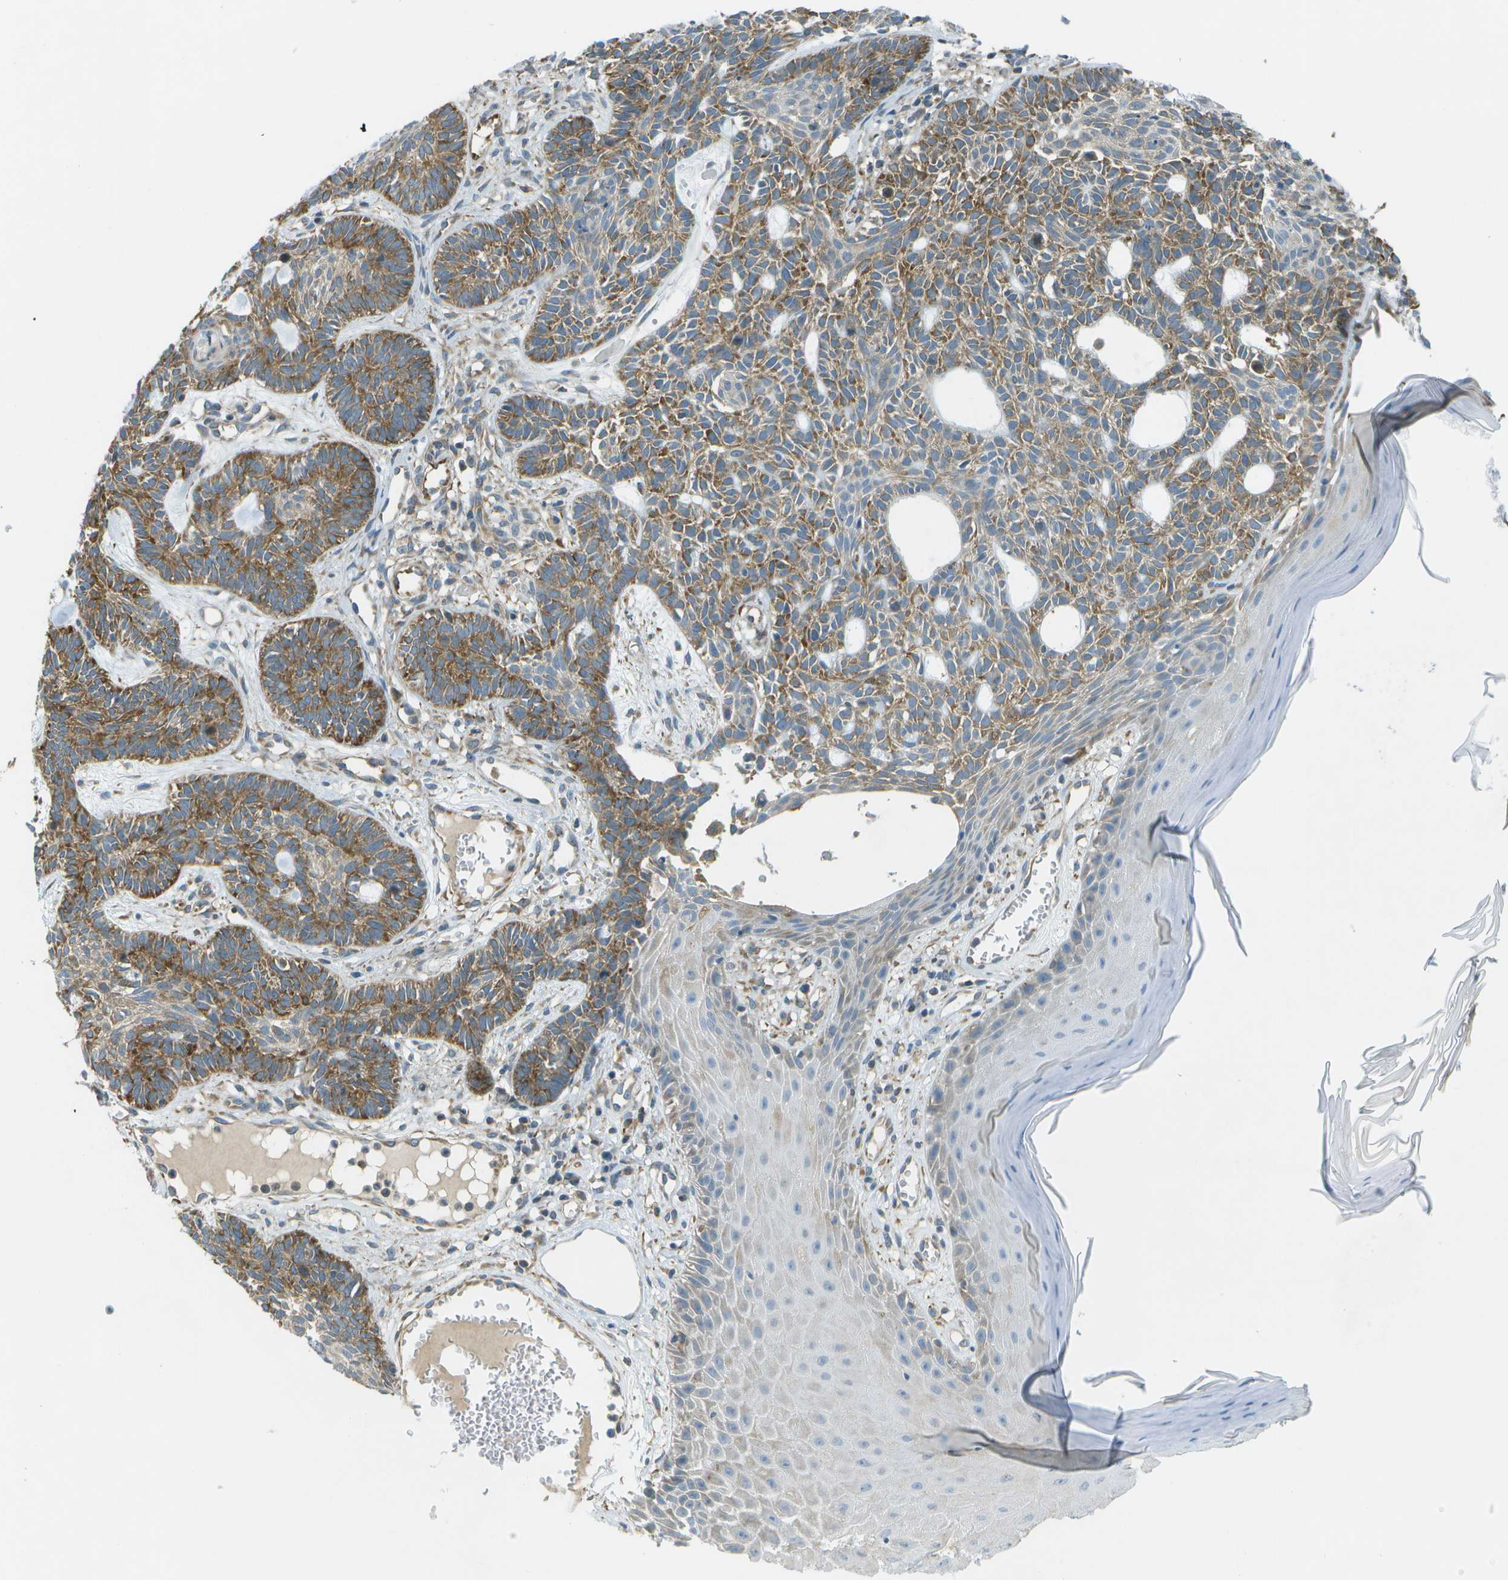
{"staining": {"intensity": "moderate", "quantity": "25%-75%", "location": "cytoplasmic/membranous"}, "tissue": "skin cancer", "cell_type": "Tumor cells", "image_type": "cancer", "snomed": [{"axis": "morphology", "description": "Basal cell carcinoma"}, {"axis": "topography", "description": "Skin"}], "caption": "Human skin cancer (basal cell carcinoma) stained for a protein (brown) displays moderate cytoplasmic/membranous positive positivity in approximately 25%-75% of tumor cells.", "gene": "WNK2", "patient": {"sex": "male", "age": 67}}